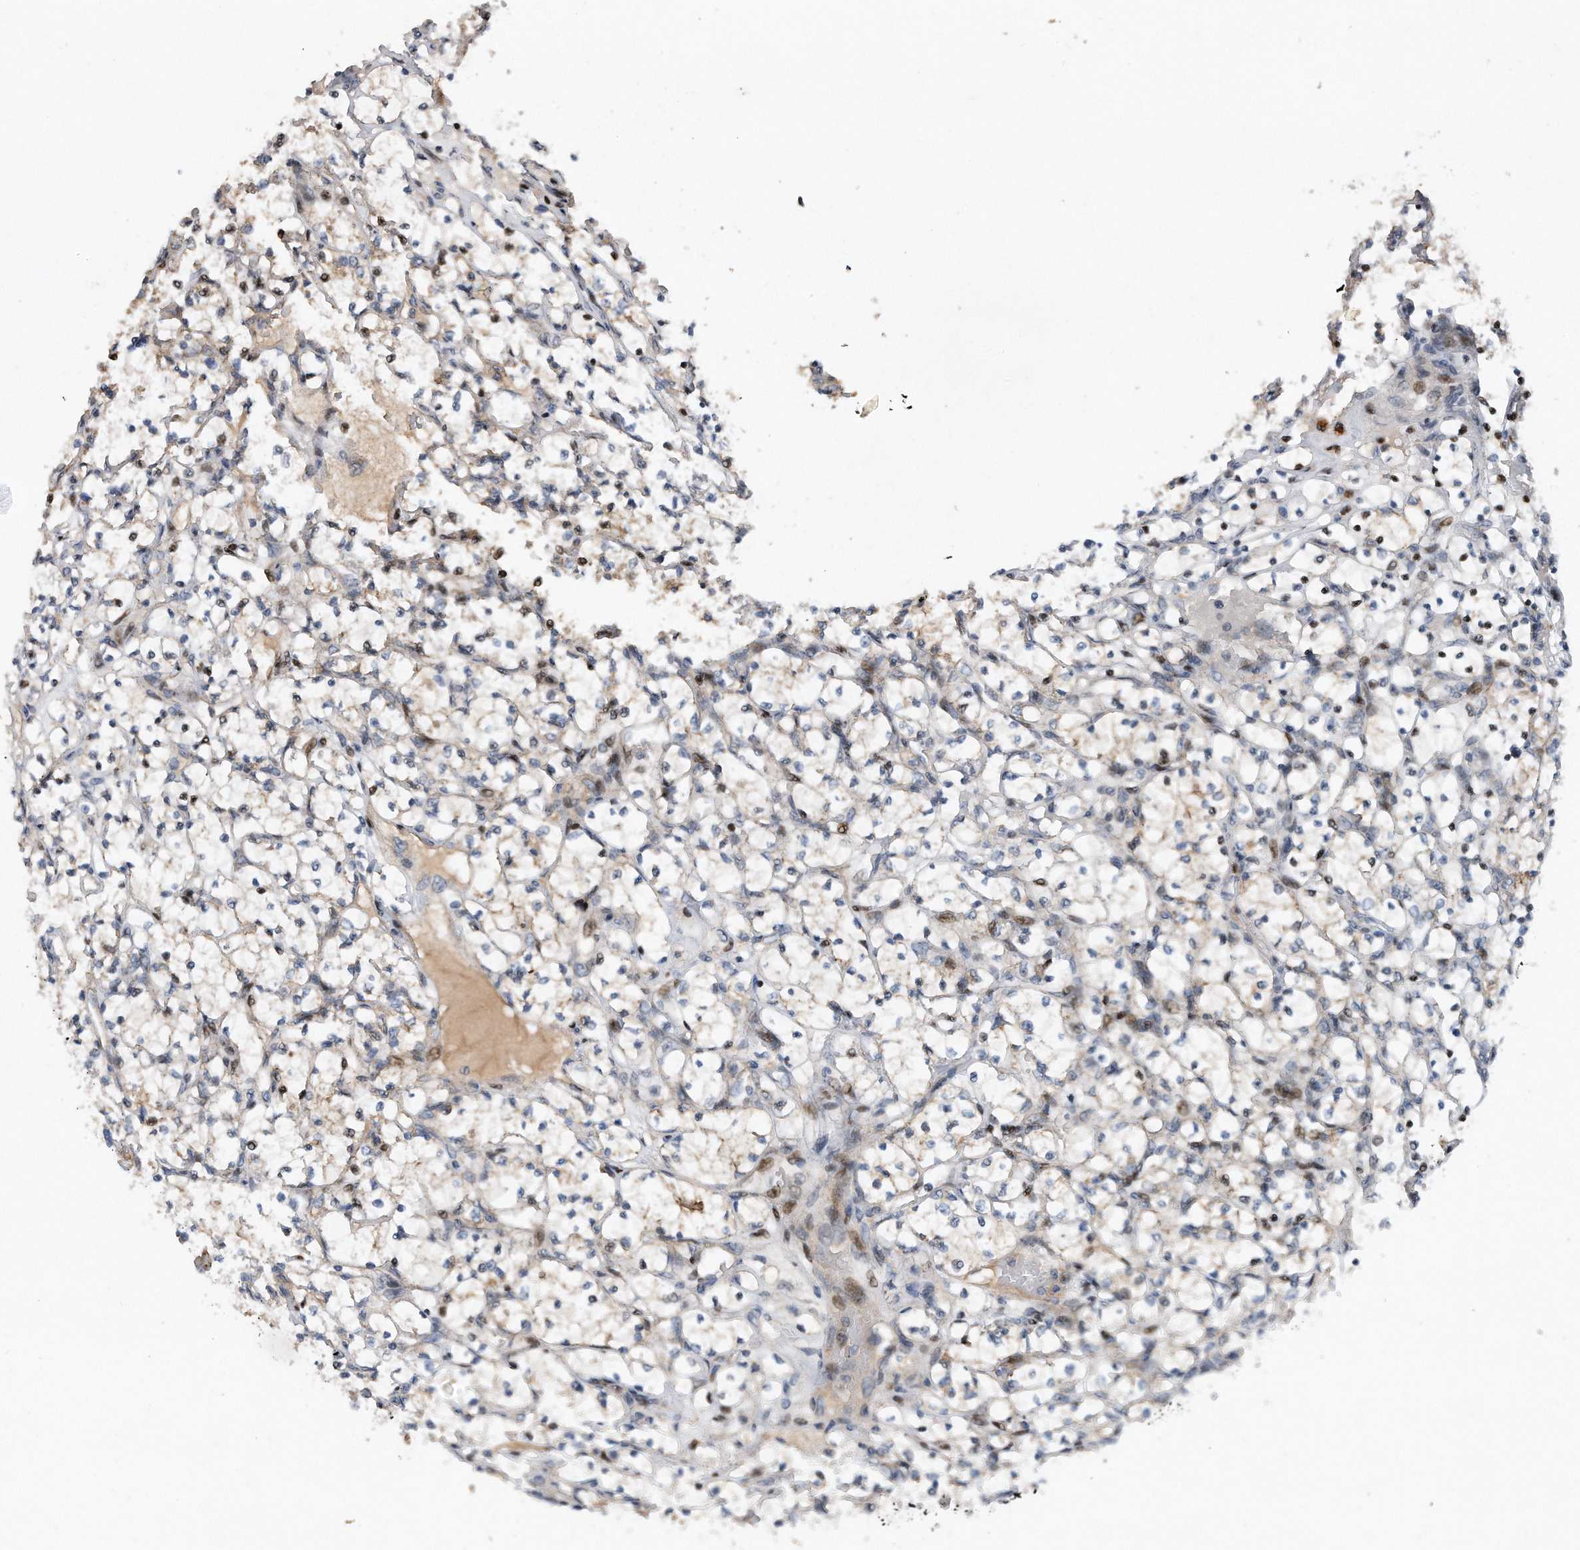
{"staining": {"intensity": "negative", "quantity": "none", "location": "none"}, "tissue": "renal cancer", "cell_type": "Tumor cells", "image_type": "cancer", "snomed": [{"axis": "morphology", "description": "Adenocarcinoma, NOS"}, {"axis": "topography", "description": "Kidney"}], "caption": "IHC micrograph of human renal cancer stained for a protein (brown), which displays no expression in tumor cells.", "gene": "CDH12", "patient": {"sex": "female", "age": 69}}